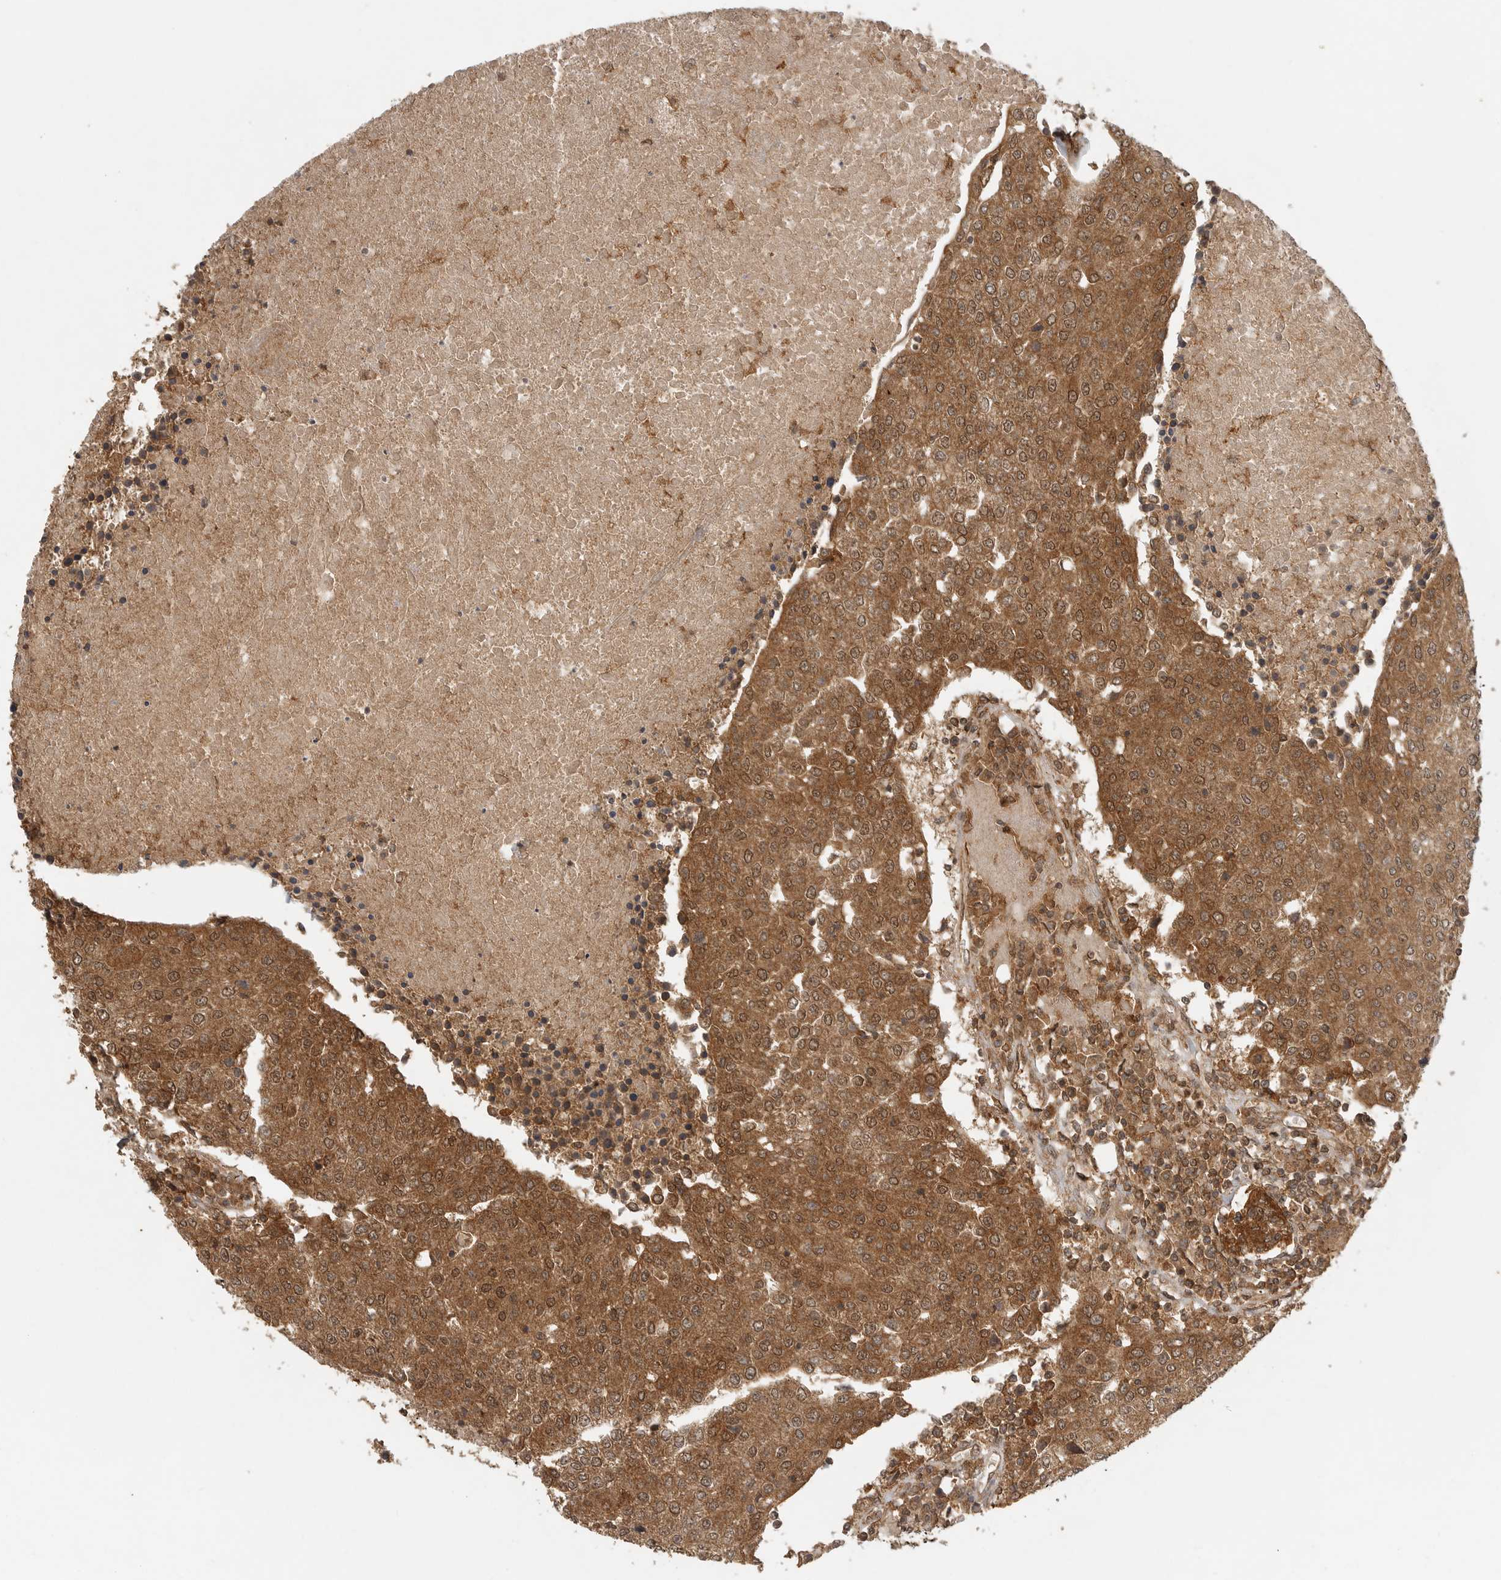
{"staining": {"intensity": "moderate", "quantity": ">75%", "location": "cytoplasmic/membranous,nuclear"}, "tissue": "urothelial cancer", "cell_type": "Tumor cells", "image_type": "cancer", "snomed": [{"axis": "morphology", "description": "Urothelial carcinoma, High grade"}, {"axis": "topography", "description": "Urinary bladder"}], "caption": "Approximately >75% of tumor cells in high-grade urothelial carcinoma demonstrate moderate cytoplasmic/membranous and nuclear protein positivity as visualized by brown immunohistochemical staining.", "gene": "ICOSLG", "patient": {"sex": "female", "age": 85}}